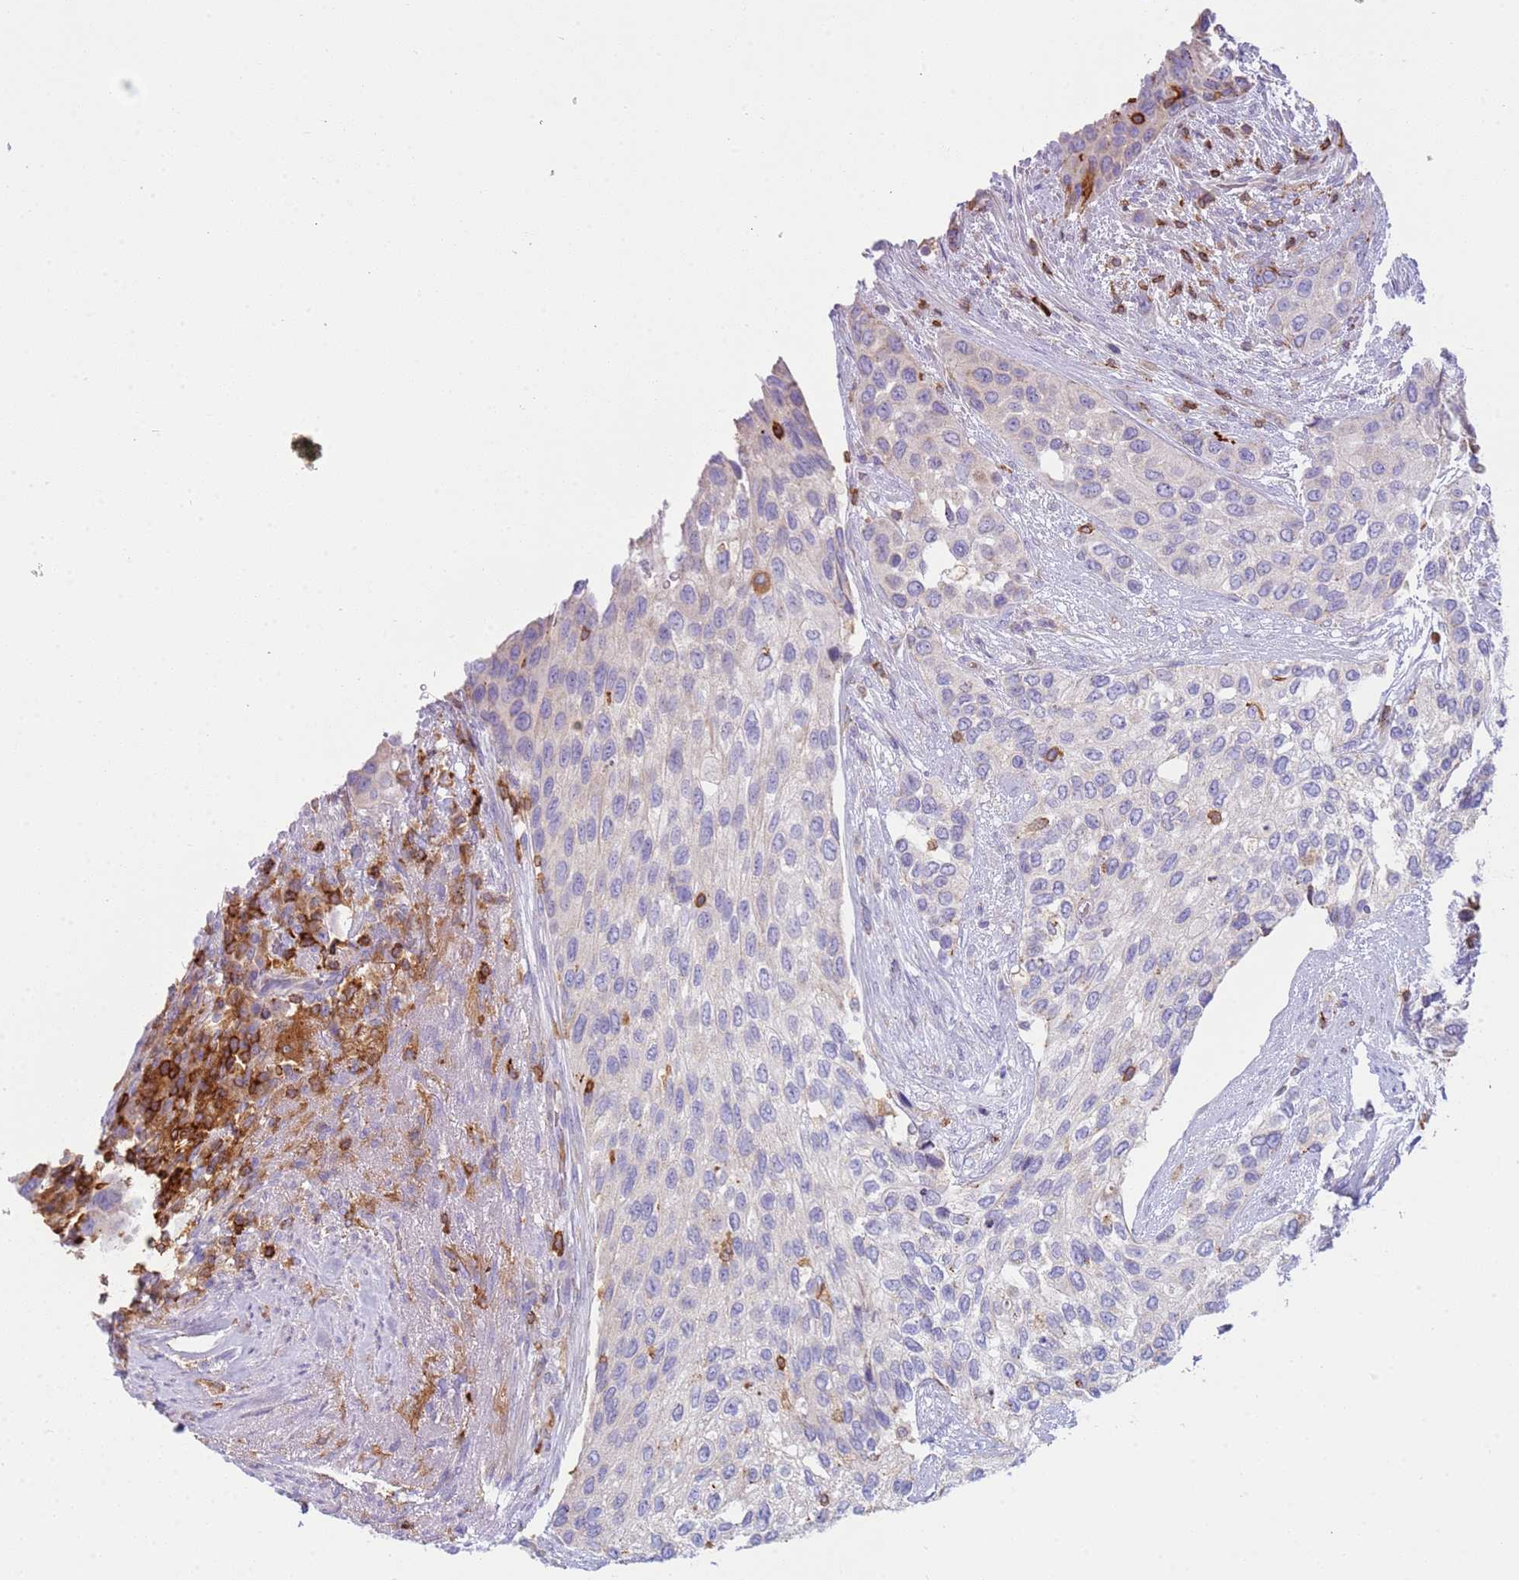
{"staining": {"intensity": "negative", "quantity": "none", "location": "none"}, "tissue": "urothelial cancer", "cell_type": "Tumor cells", "image_type": "cancer", "snomed": [{"axis": "morphology", "description": "Normal tissue, NOS"}, {"axis": "morphology", "description": "Urothelial carcinoma, High grade"}, {"axis": "topography", "description": "Vascular tissue"}, {"axis": "topography", "description": "Urinary bladder"}], "caption": "Immunohistochemistry (IHC) histopathology image of human urothelial cancer stained for a protein (brown), which reveals no expression in tumor cells.", "gene": "TTPAL", "patient": {"sex": "female", "age": 56}}